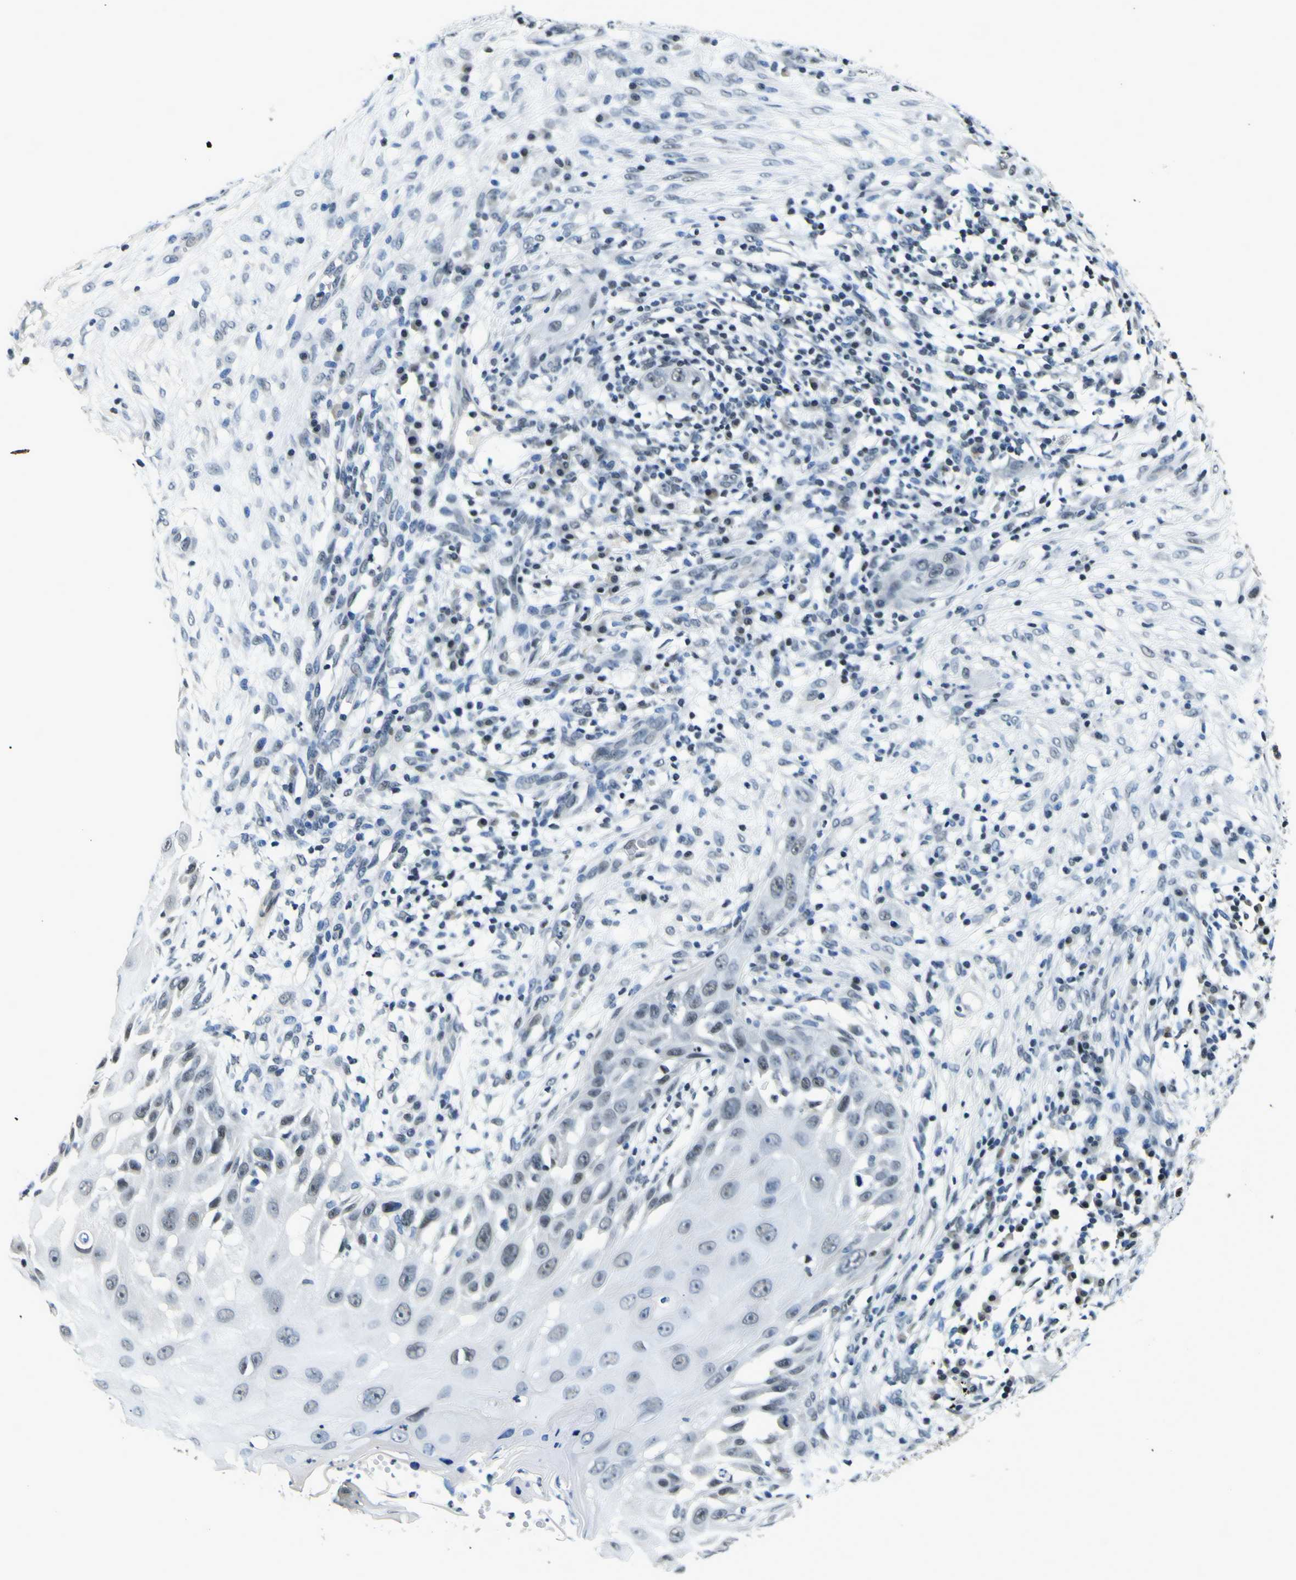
{"staining": {"intensity": "weak", "quantity": "<25%", "location": "nuclear"}, "tissue": "skin cancer", "cell_type": "Tumor cells", "image_type": "cancer", "snomed": [{"axis": "morphology", "description": "Squamous cell carcinoma, NOS"}, {"axis": "topography", "description": "Skin"}], "caption": "Immunohistochemistry histopathology image of neoplastic tissue: human skin squamous cell carcinoma stained with DAB demonstrates no significant protein staining in tumor cells. The staining is performed using DAB brown chromogen with nuclei counter-stained in using hematoxylin.", "gene": "SP1", "patient": {"sex": "female", "age": 44}}